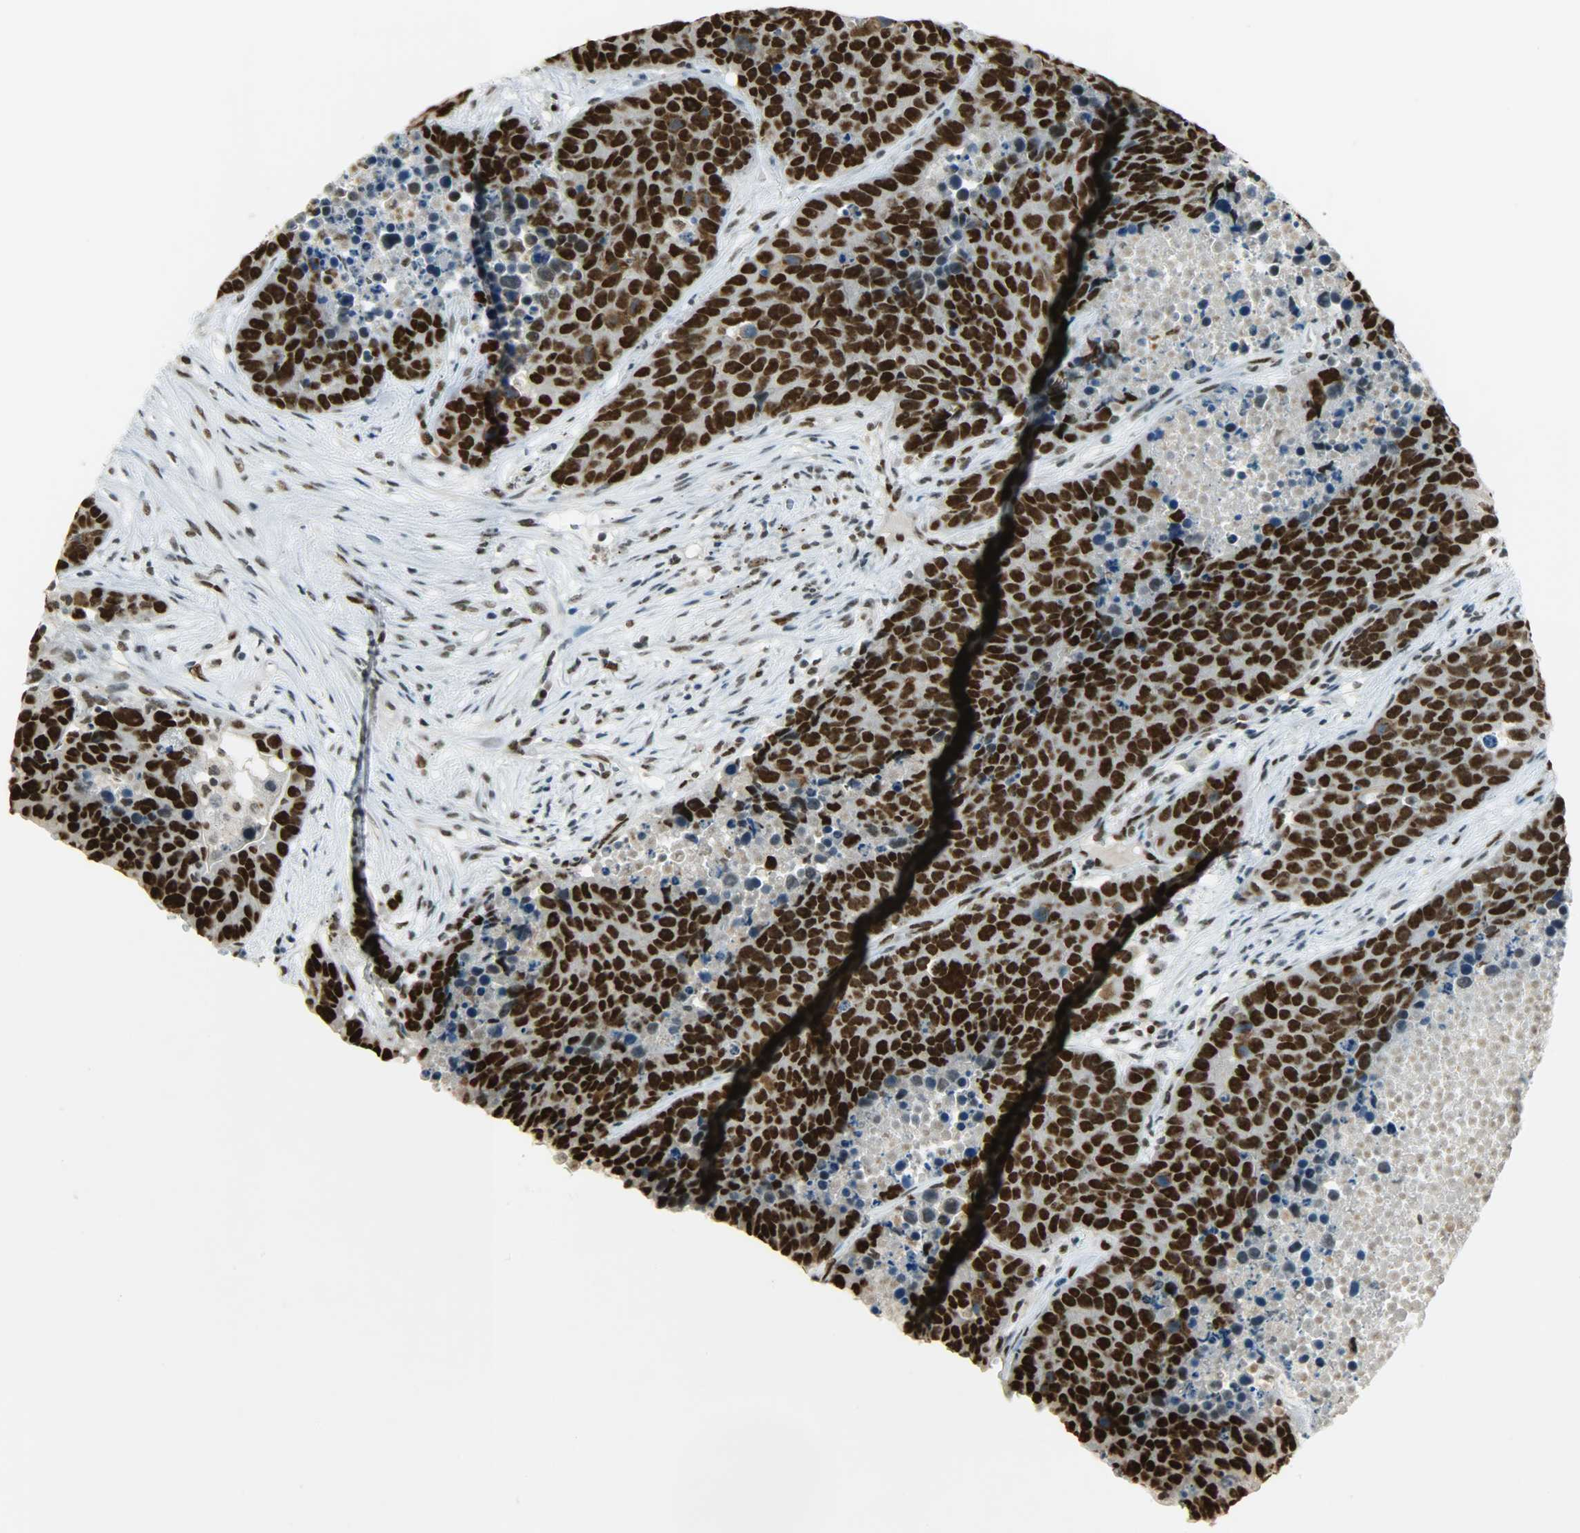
{"staining": {"intensity": "strong", "quantity": ">75%", "location": "nuclear"}, "tissue": "carcinoid", "cell_type": "Tumor cells", "image_type": "cancer", "snomed": [{"axis": "morphology", "description": "Carcinoid, malignant, NOS"}, {"axis": "topography", "description": "Lung"}], "caption": "Immunohistochemical staining of human carcinoid shows strong nuclear protein staining in about >75% of tumor cells.", "gene": "MYEF2", "patient": {"sex": "male", "age": 60}}